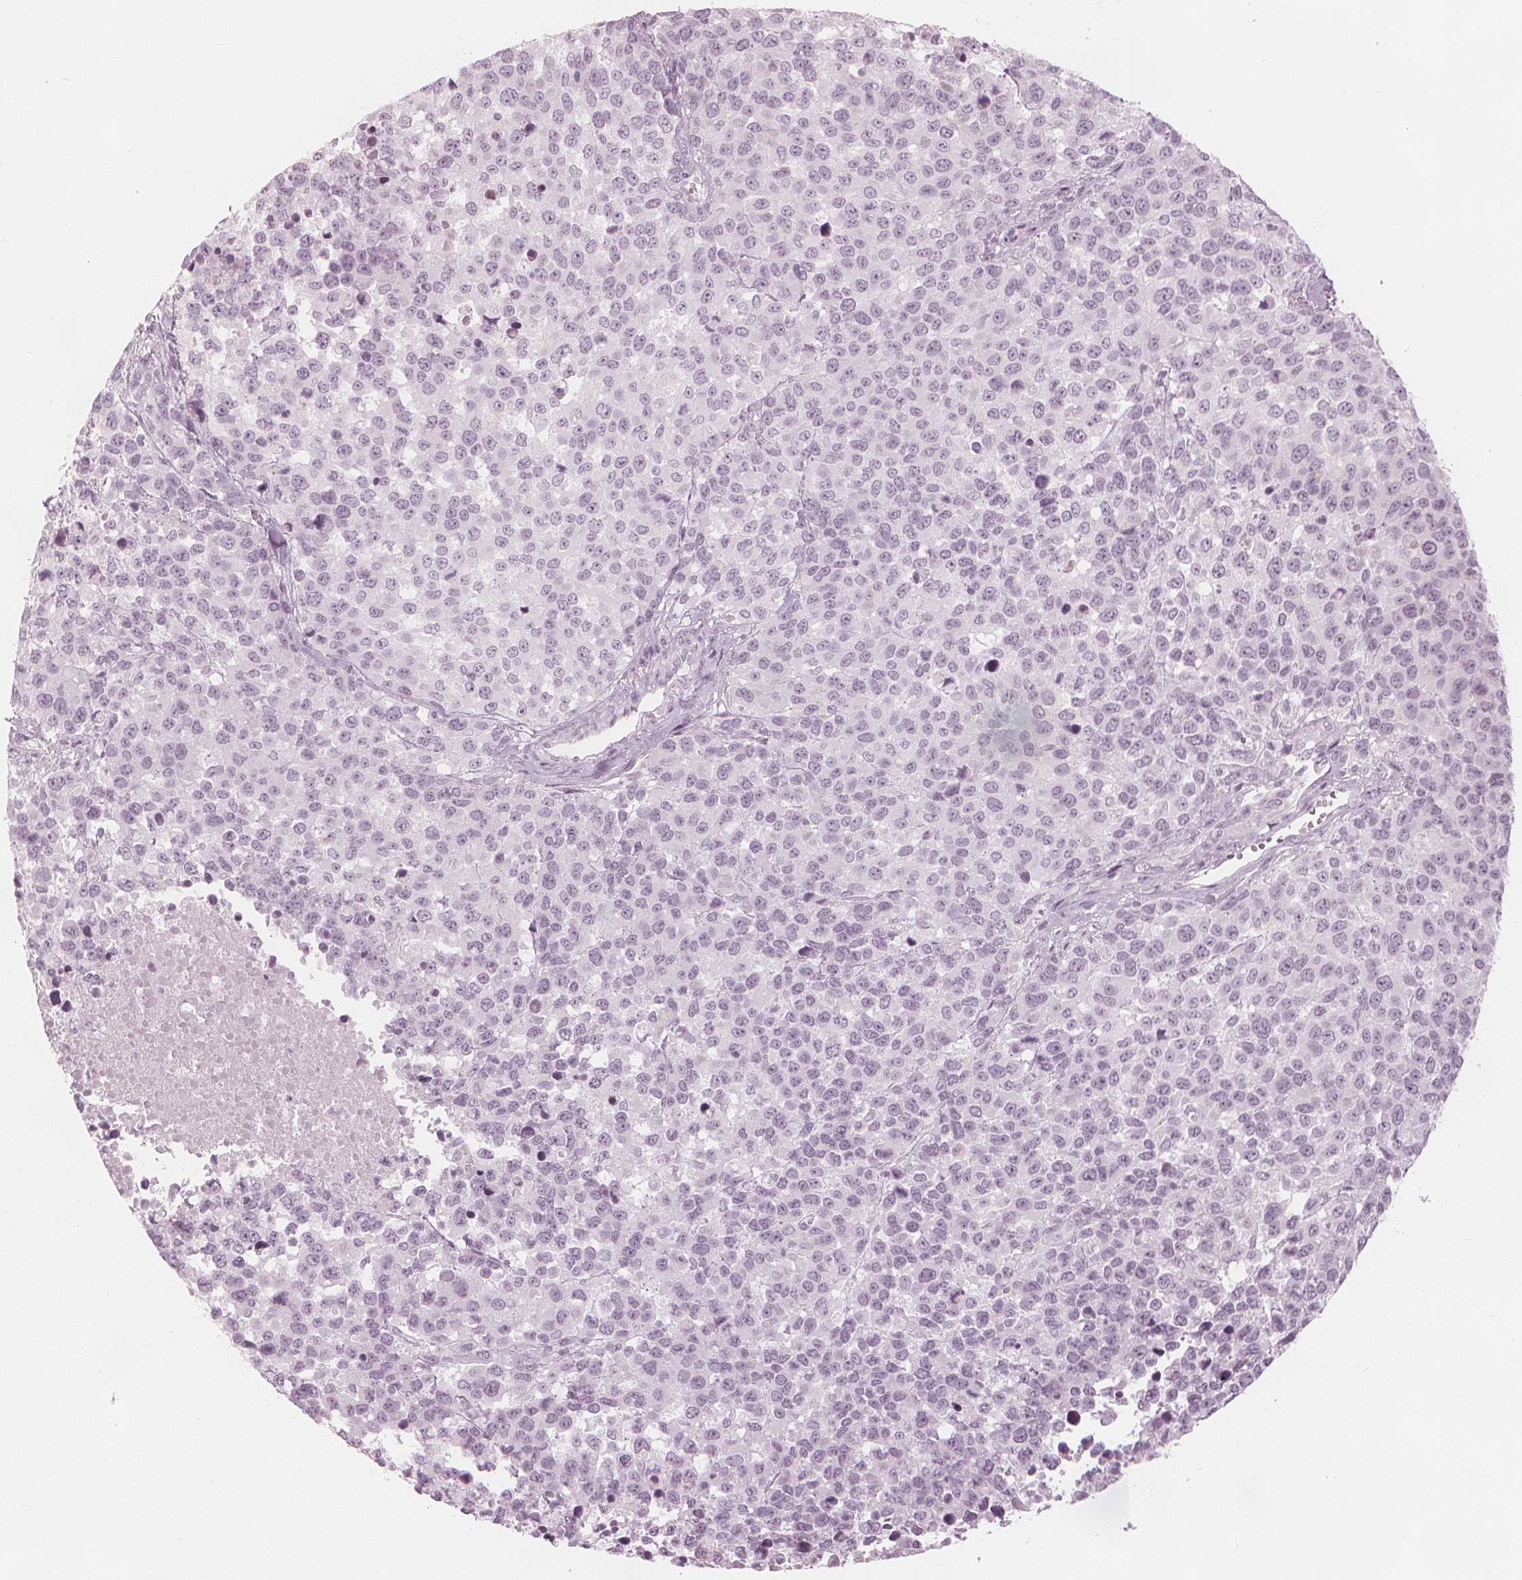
{"staining": {"intensity": "negative", "quantity": "none", "location": "none"}, "tissue": "melanoma", "cell_type": "Tumor cells", "image_type": "cancer", "snomed": [{"axis": "morphology", "description": "Malignant melanoma, Metastatic site"}, {"axis": "topography", "description": "Skin"}], "caption": "Tumor cells are negative for brown protein staining in malignant melanoma (metastatic site).", "gene": "PAEP", "patient": {"sex": "male", "age": 84}}